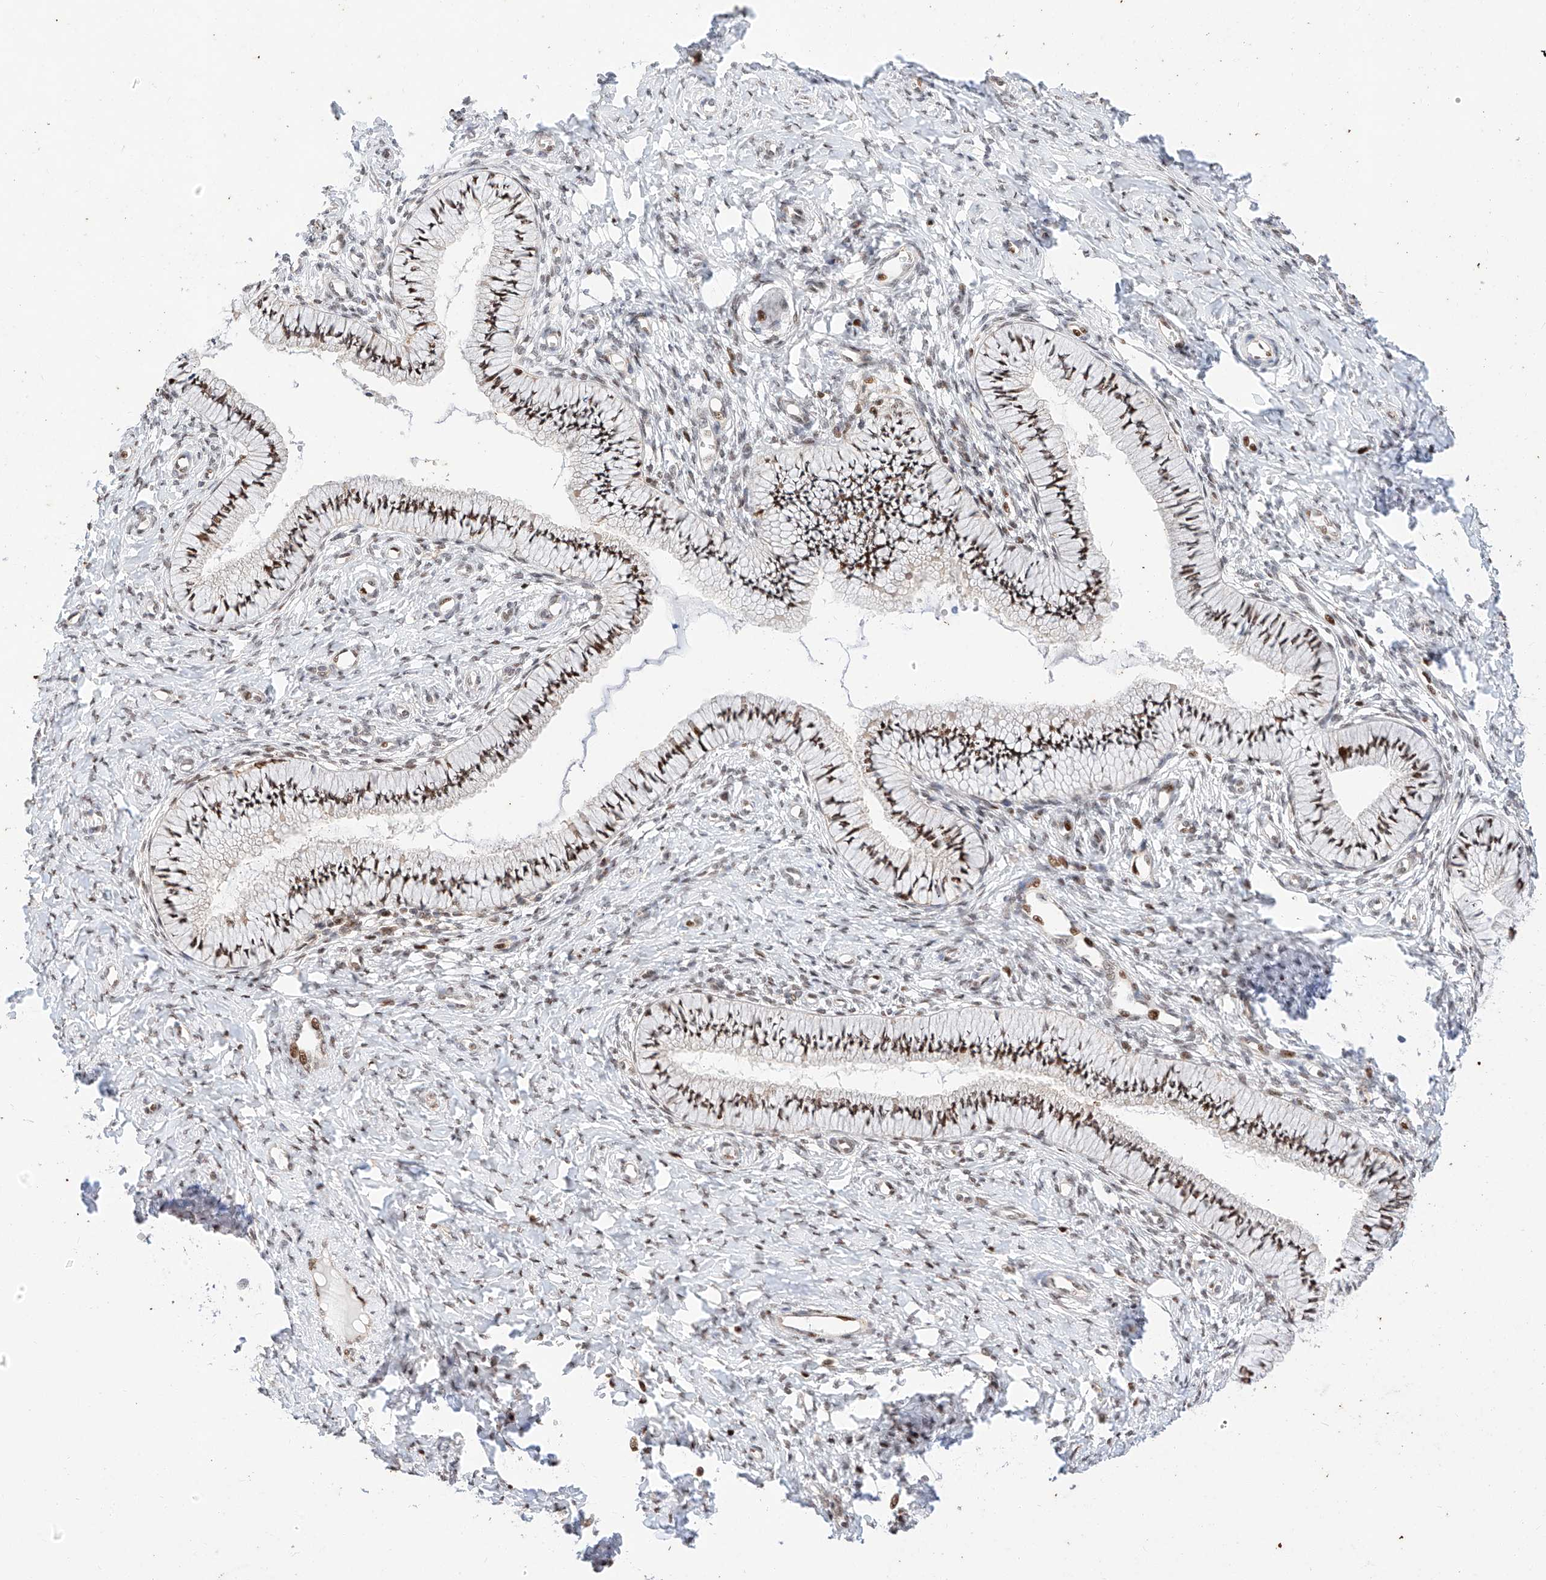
{"staining": {"intensity": "strong", "quantity": ">75%", "location": "nuclear"}, "tissue": "cervix", "cell_type": "Glandular cells", "image_type": "normal", "snomed": [{"axis": "morphology", "description": "Normal tissue, NOS"}, {"axis": "topography", "description": "Cervix"}], "caption": "Immunohistochemical staining of unremarkable cervix reveals strong nuclear protein positivity in approximately >75% of glandular cells.", "gene": "HDAC9", "patient": {"sex": "female", "age": 36}}